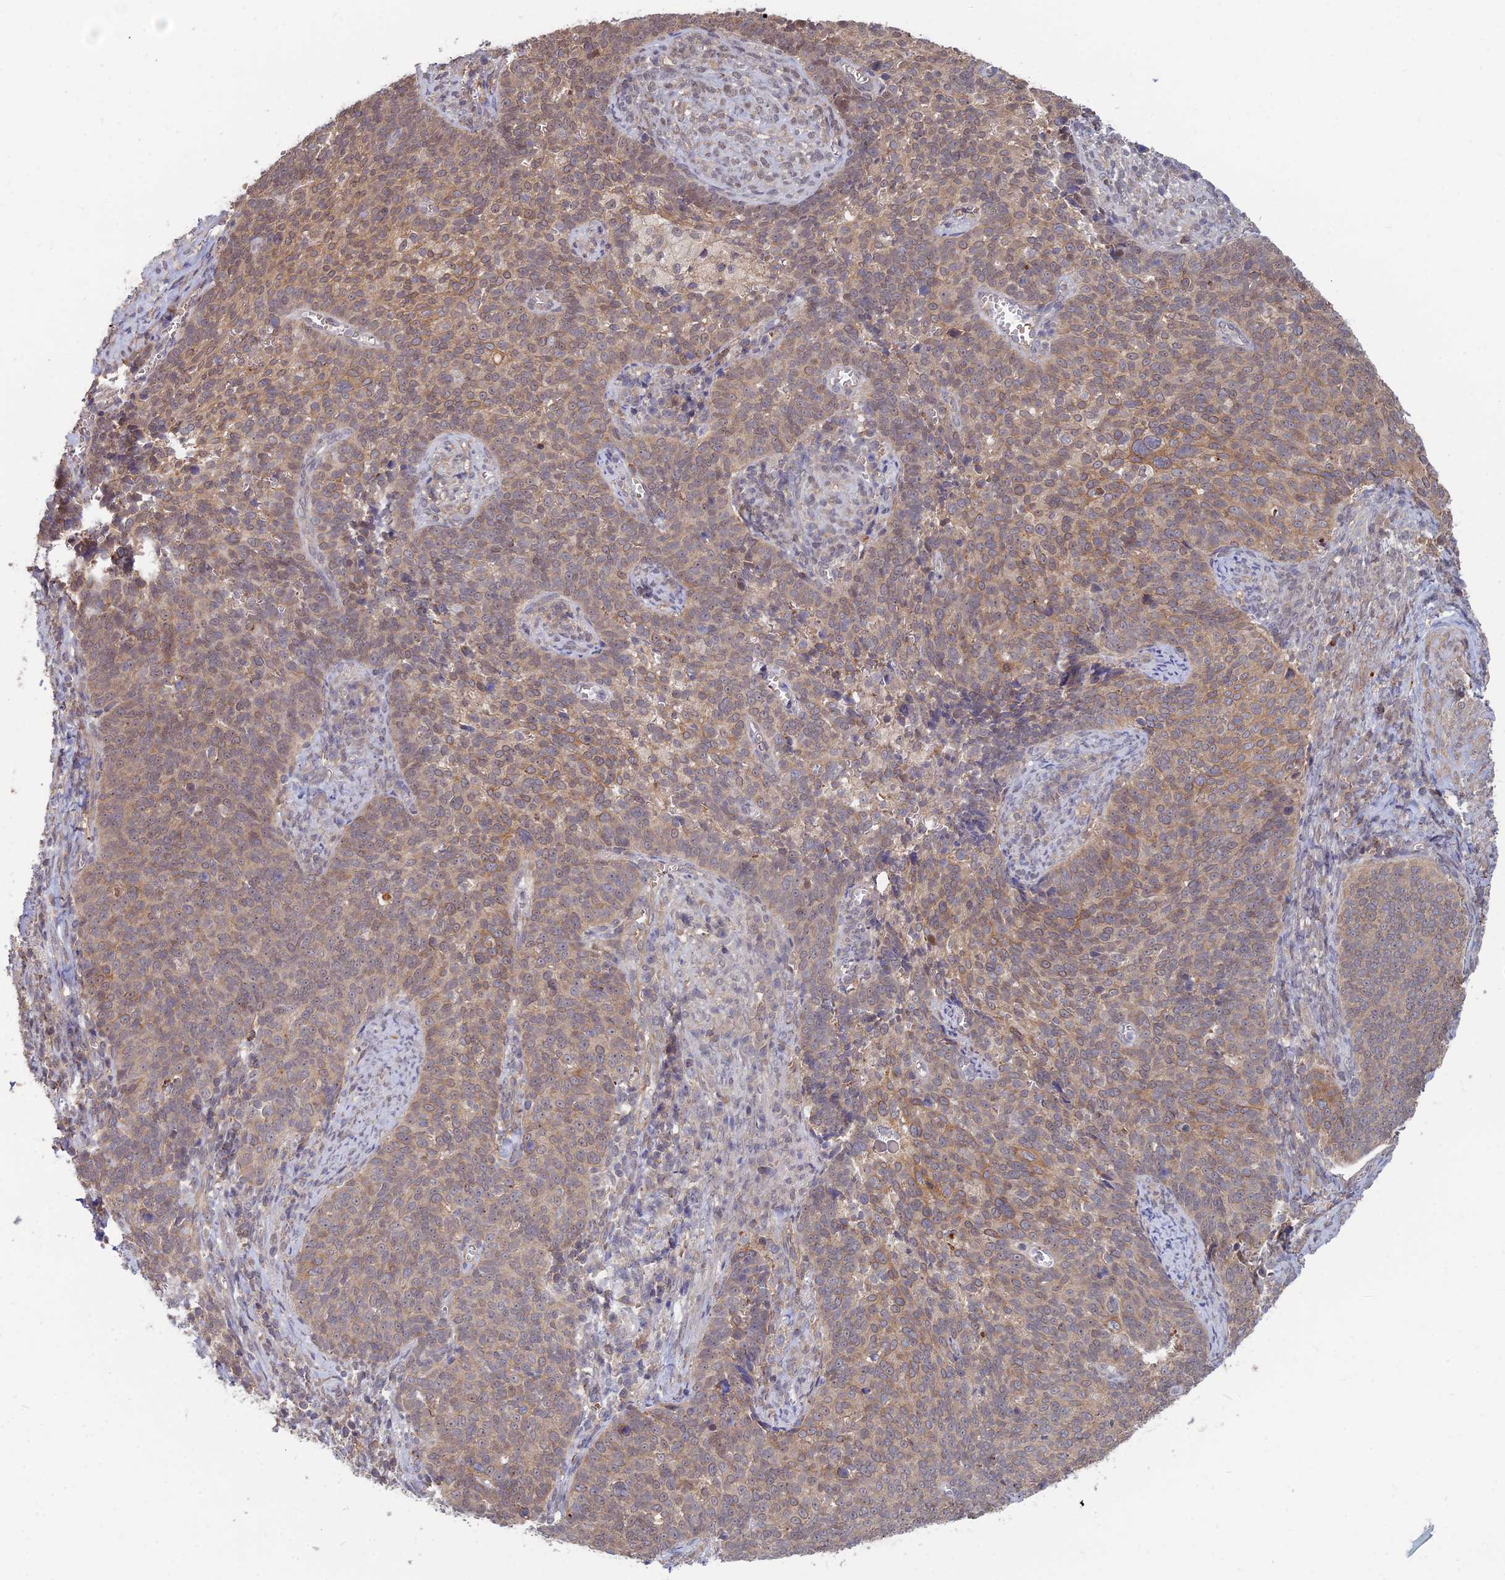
{"staining": {"intensity": "moderate", "quantity": ">75%", "location": "cytoplasmic/membranous"}, "tissue": "cervical cancer", "cell_type": "Tumor cells", "image_type": "cancer", "snomed": [{"axis": "morphology", "description": "Normal tissue, NOS"}, {"axis": "morphology", "description": "Squamous cell carcinoma, NOS"}, {"axis": "topography", "description": "Cervix"}], "caption": "This is an image of IHC staining of cervical squamous cell carcinoma, which shows moderate expression in the cytoplasmic/membranous of tumor cells.", "gene": "OPA3", "patient": {"sex": "female", "age": 39}}